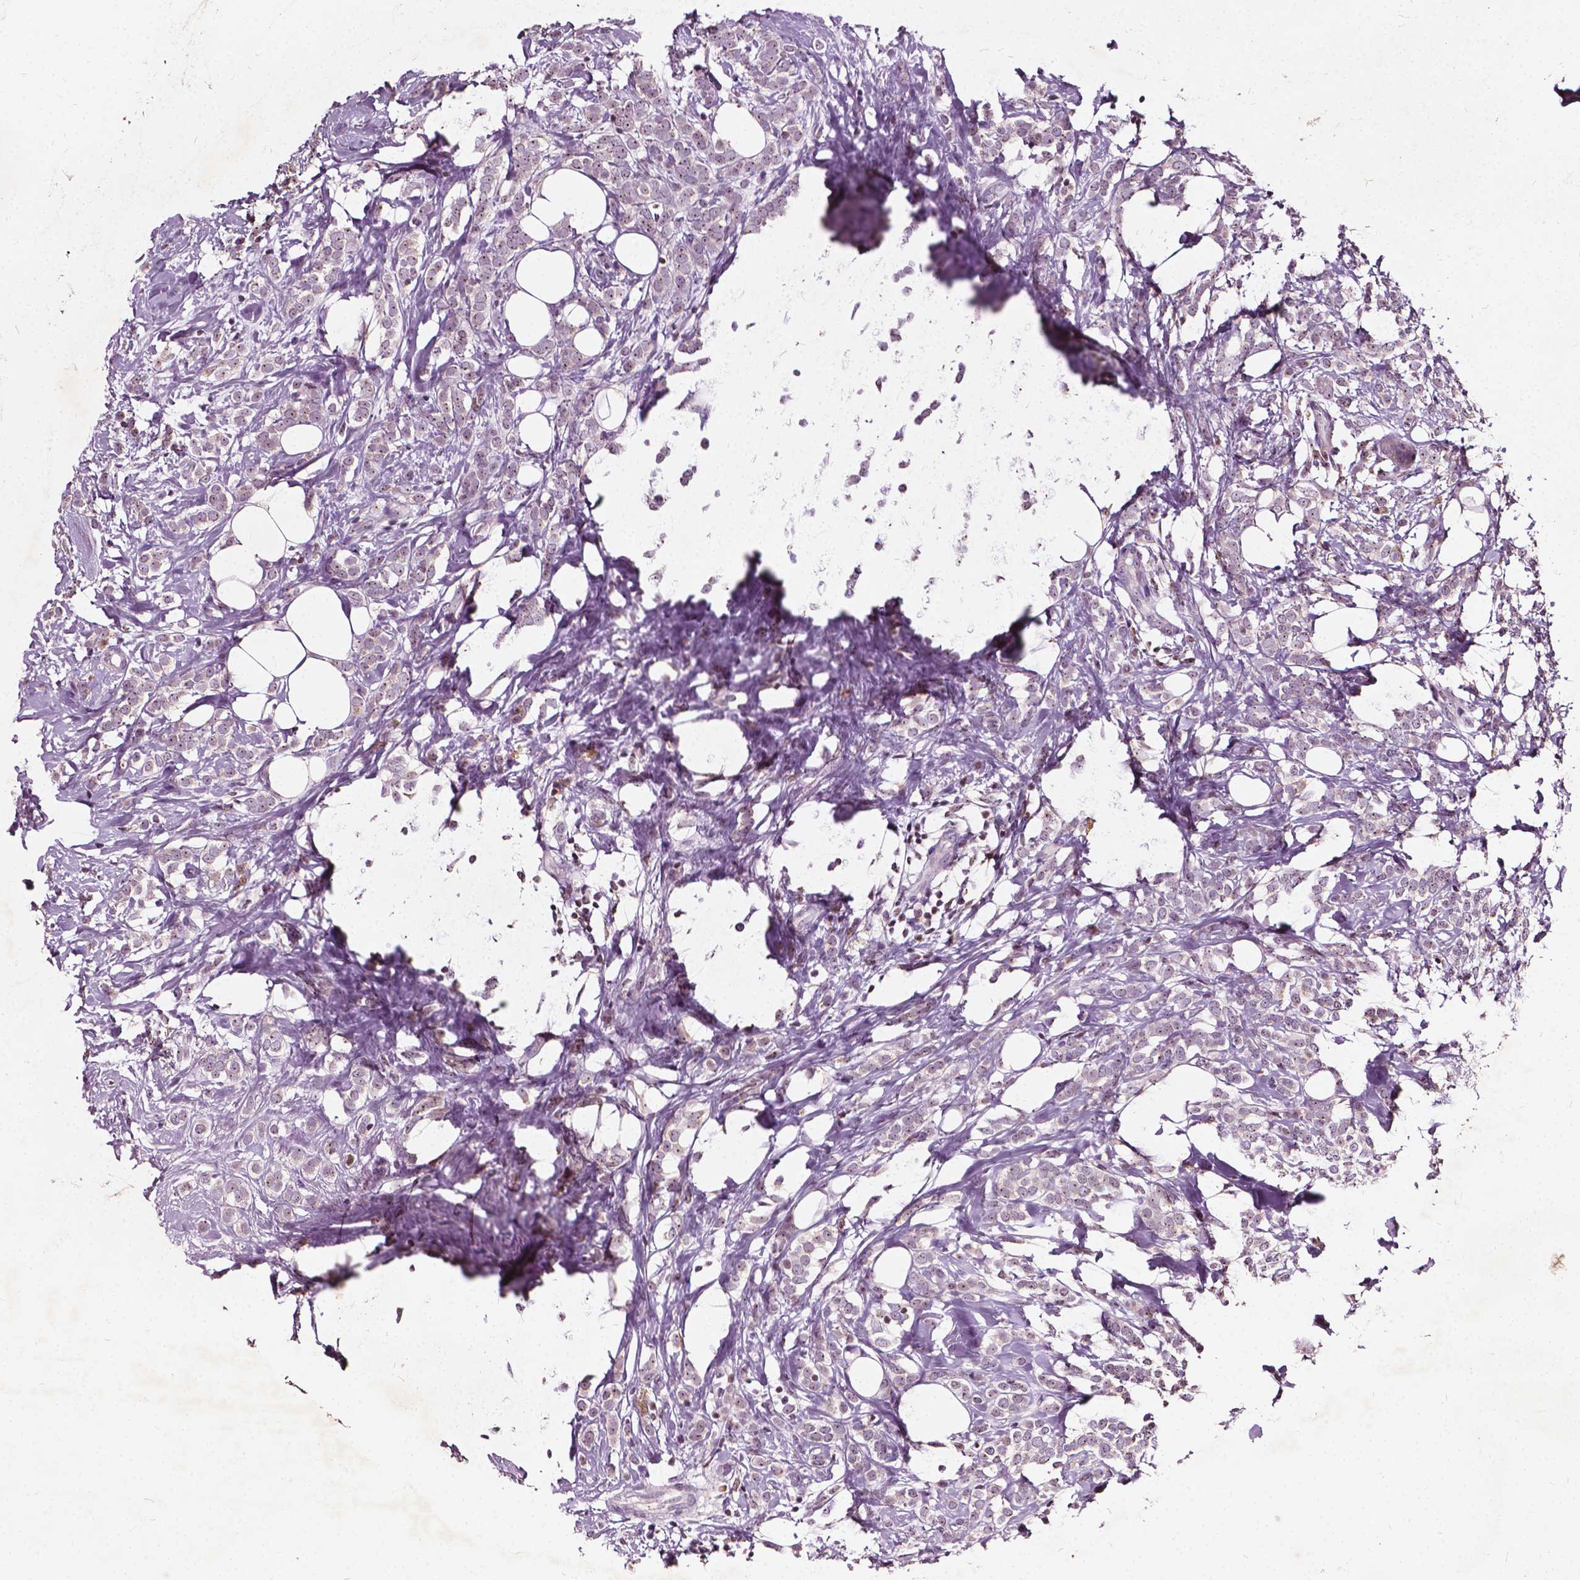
{"staining": {"intensity": "weak", "quantity": "25%-75%", "location": "cytoplasmic/membranous,nuclear"}, "tissue": "breast cancer", "cell_type": "Tumor cells", "image_type": "cancer", "snomed": [{"axis": "morphology", "description": "Lobular carcinoma"}, {"axis": "topography", "description": "Breast"}], "caption": "Brown immunohistochemical staining in breast cancer (lobular carcinoma) demonstrates weak cytoplasmic/membranous and nuclear expression in approximately 25%-75% of tumor cells.", "gene": "ODF3L2", "patient": {"sex": "female", "age": 49}}